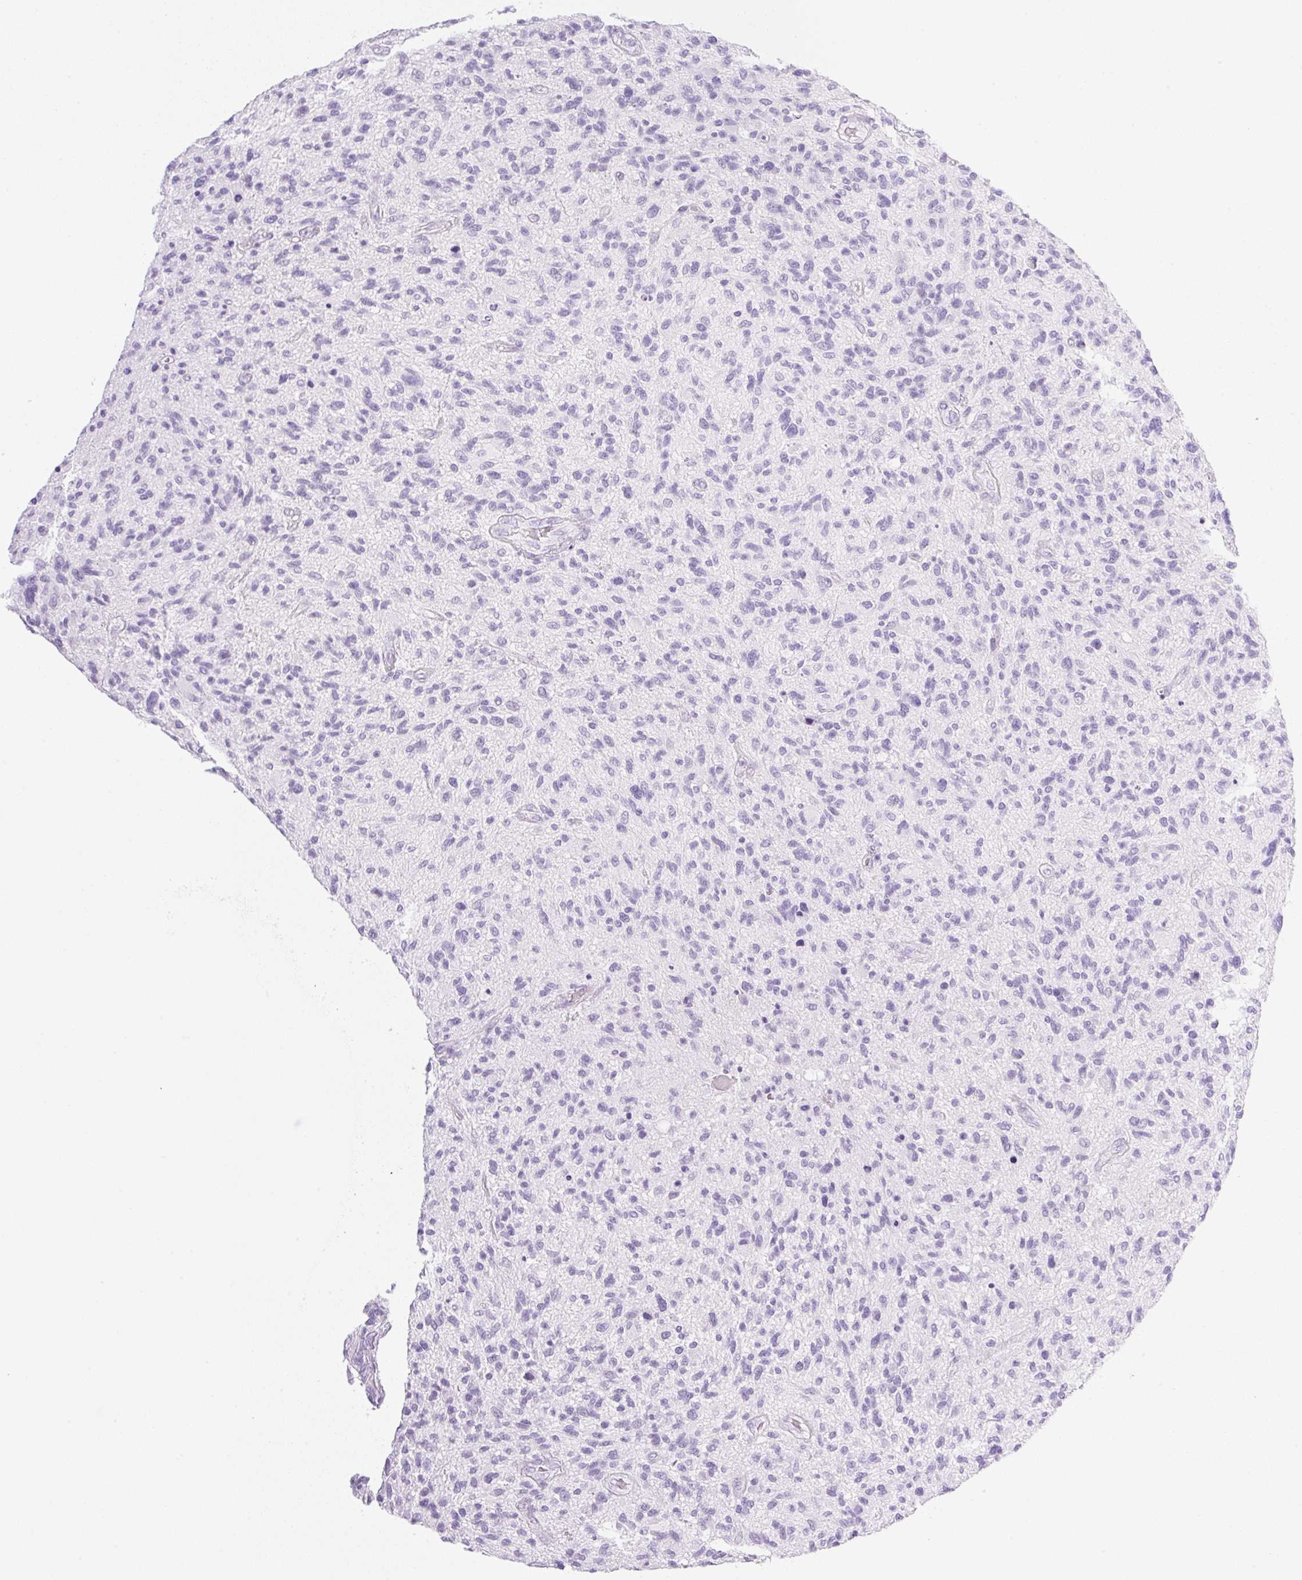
{"staining": {"intensity": "negative", "quantity": "none", "location": "none"}, "tissue": "glioma", "cell_type": "Tumor cells", "image_type": "cancer", "snomed": [{"axis": "morphology", "description": "Glioma, malignant, High grade"}, {"axis": "topography", "description": "Brain"}], "caption": "Tumor cells are negative for brown protein staining in malignant glioma (high-grade).", "gene": "SPRR4", "patient": {"sex": "male", "age": 47}}